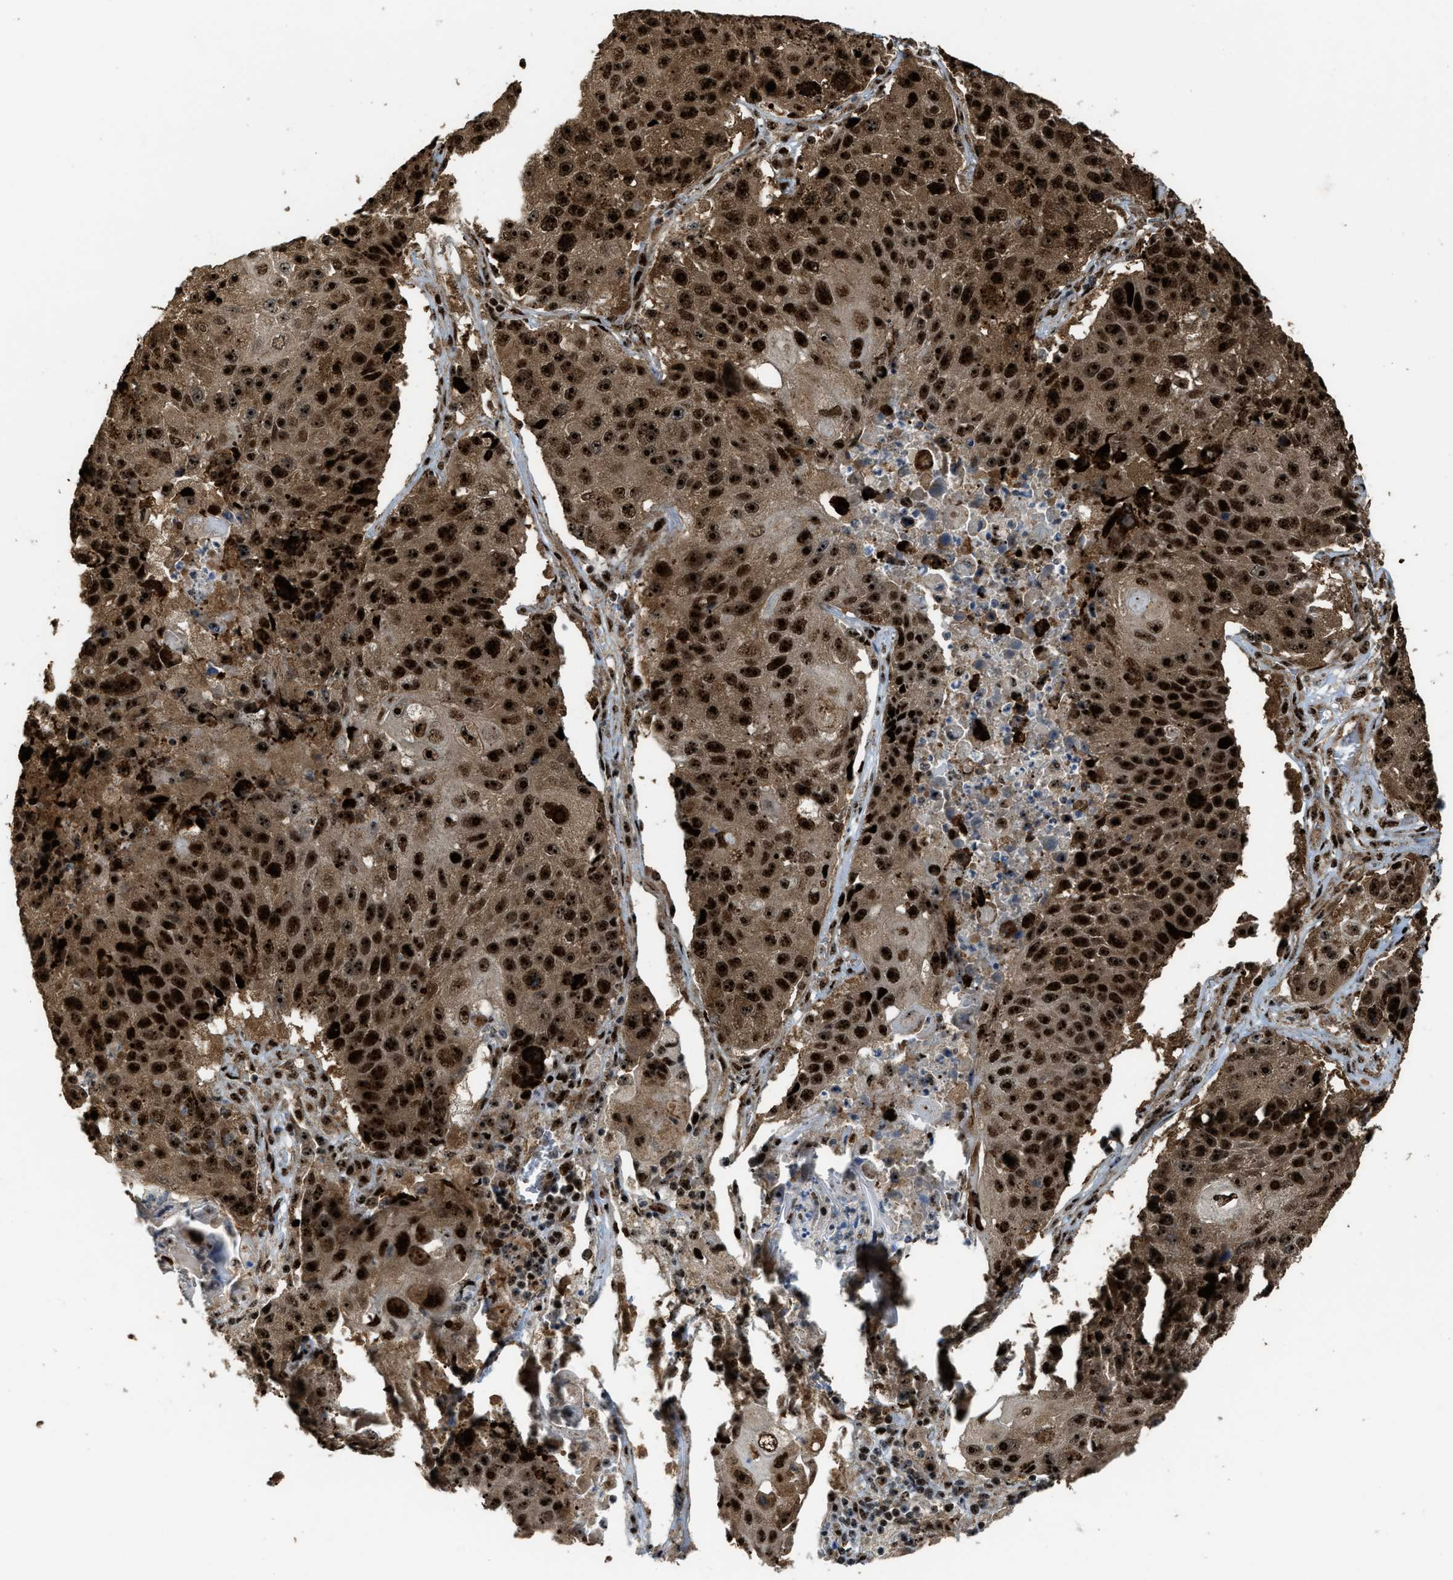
{"staining": {"intensity": "strong", "quantity": ">75%", "location": "cytoplasmic/membranous,nuclear"}, "tissue": "lung cancer", "cell_type": "Tumor cells", "image_type": "cancer", "snomed": [{"axis": "morphology", "description": "Squamous cell carcinoma, NOS"}, {"axis": "topography", "description": "Lung"}], "caption": "Protein analysis of lung cancer (squamous cell carcinoma) tissue exhibits strong cytoplasmic/membranous and nuclear staining in about >75% of tumor cells.", "gene": "ZNF687", "patient": {"sex": "male", "age": 61}}